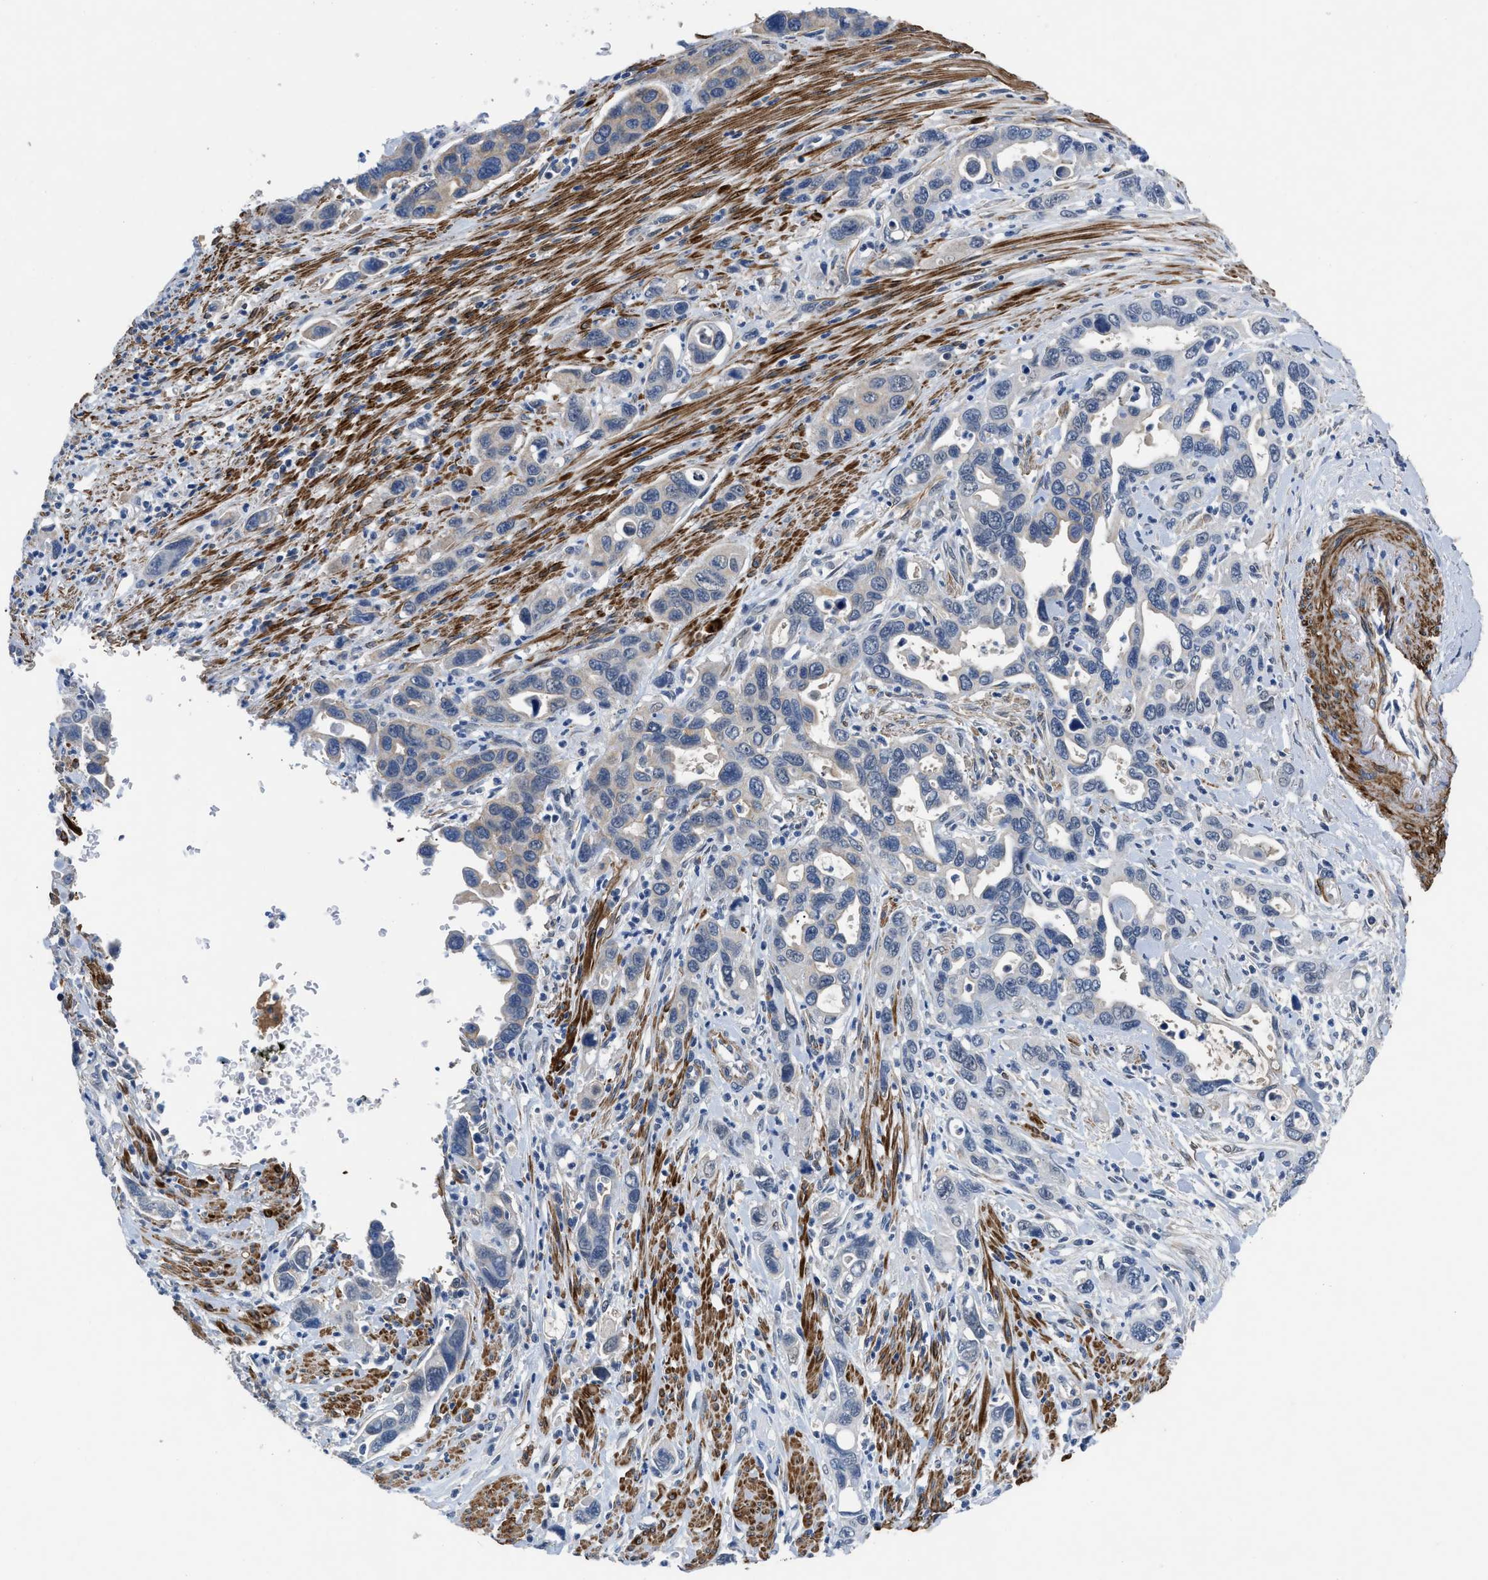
{"staining": {"intensity": "negative", "quantity": "none", "location": "none"}, "tissue": "pancreatic cancer", "cell_type": "Tumor cells", "image_type": "cancer", "snomed": [{"axis": "morphology", "description": "Adenocarcinoma, NOS"}, {"axis": "topography", "description": "Pancreas"}], "caption": "The IHC micrograph has no significant expression in tumor cells of adenocarcinoma (pancreatic) tissue. (Brightfield microscopy of DAB immunohistochemistry at high magnification).", "gene": "LANCL2", "patient": {"sex": "female", "age": 70}}